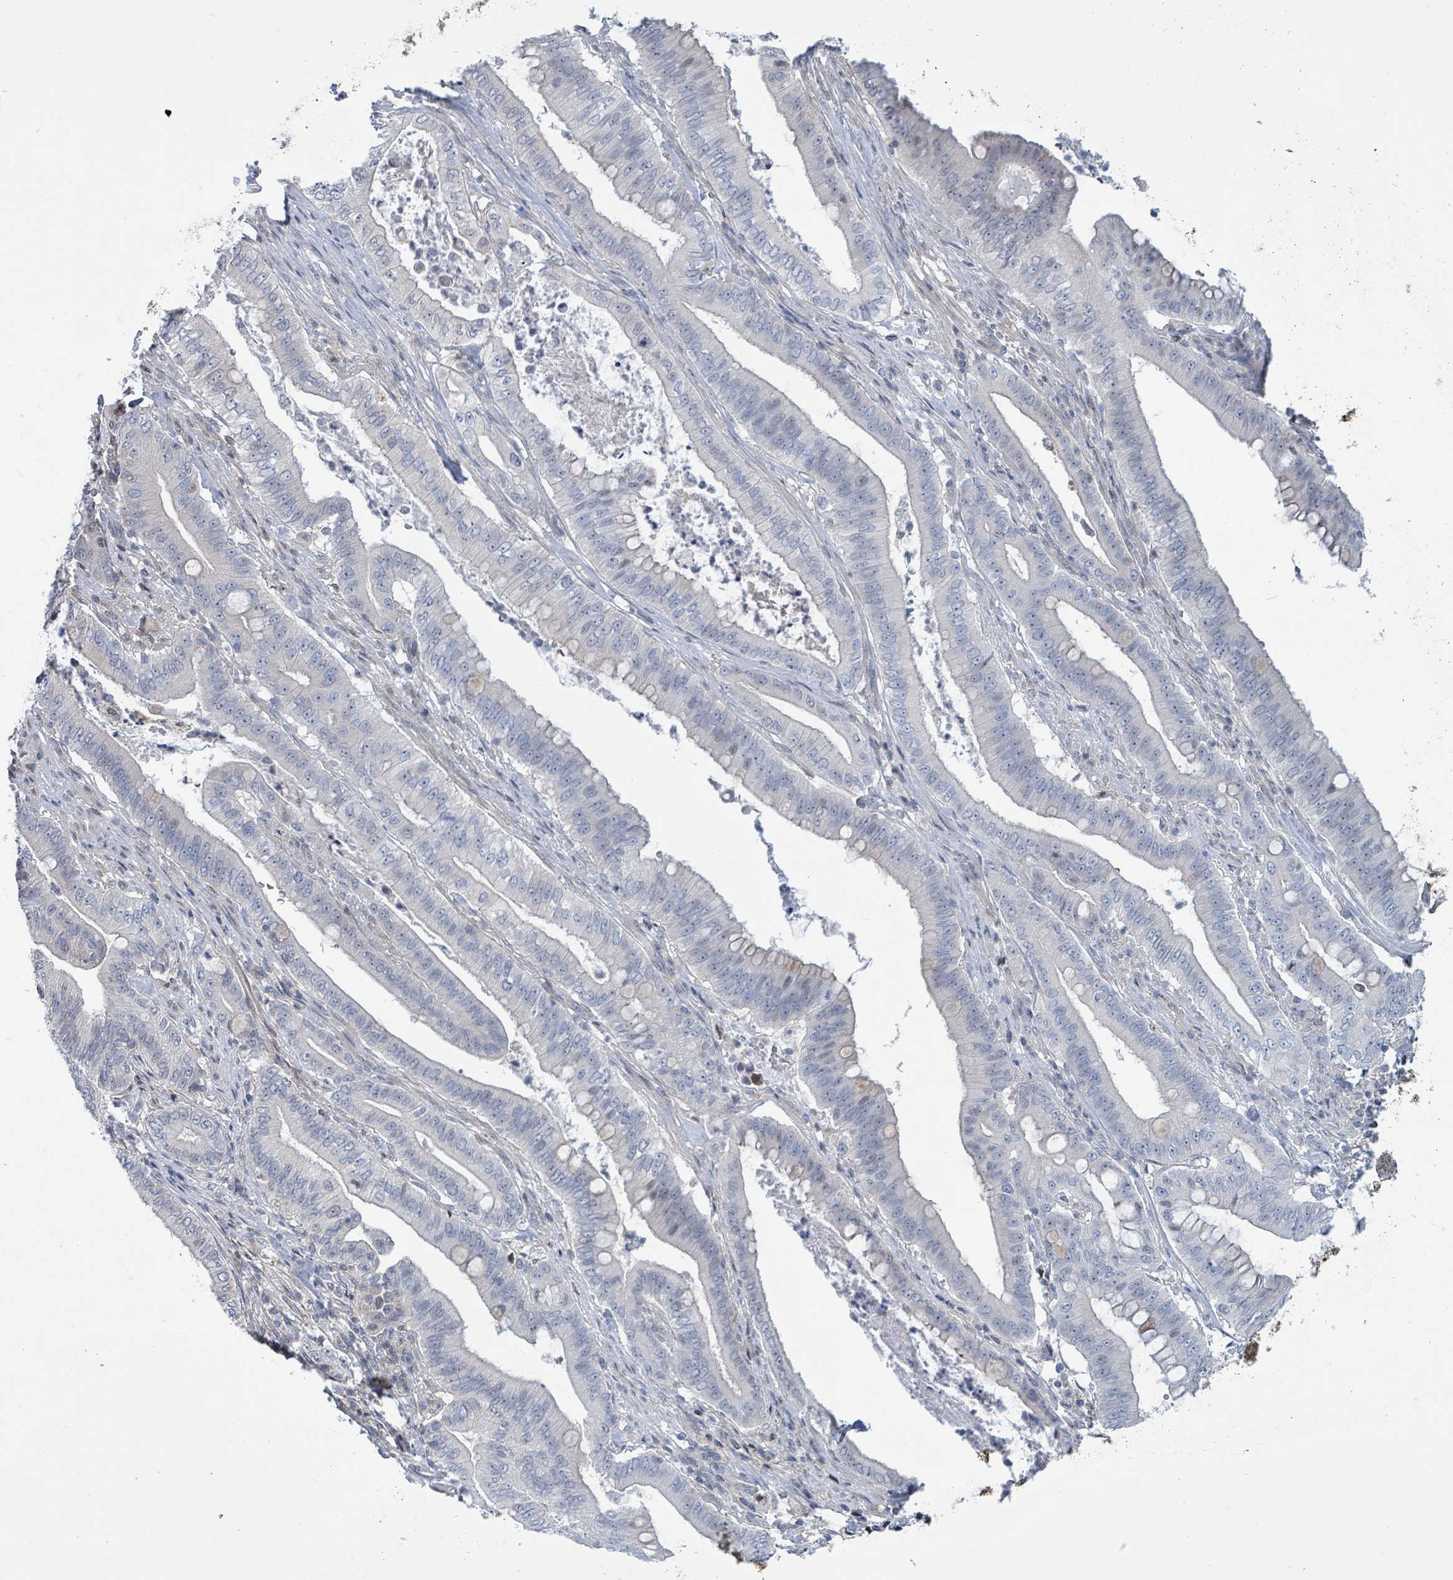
{"staining": {"intensity": "negative", "quantity": "none", "location": "none"}, "tissue": "pancreatic cancer", "cell_type": "Tumor cells", "image_type": "cancer", "snomed": [{"axis": "morphology", "description": "Adenocarcinoma, NOS"}, {"axis": "topography", "description": "Pancreas"}], "caption": "Protein analysis of adenocarcinoma (pancreatic) demonstrates no significant positivity in tumor cells.", "gene": "DGKZ", "patient": {"sex": "male", "age": 71}}